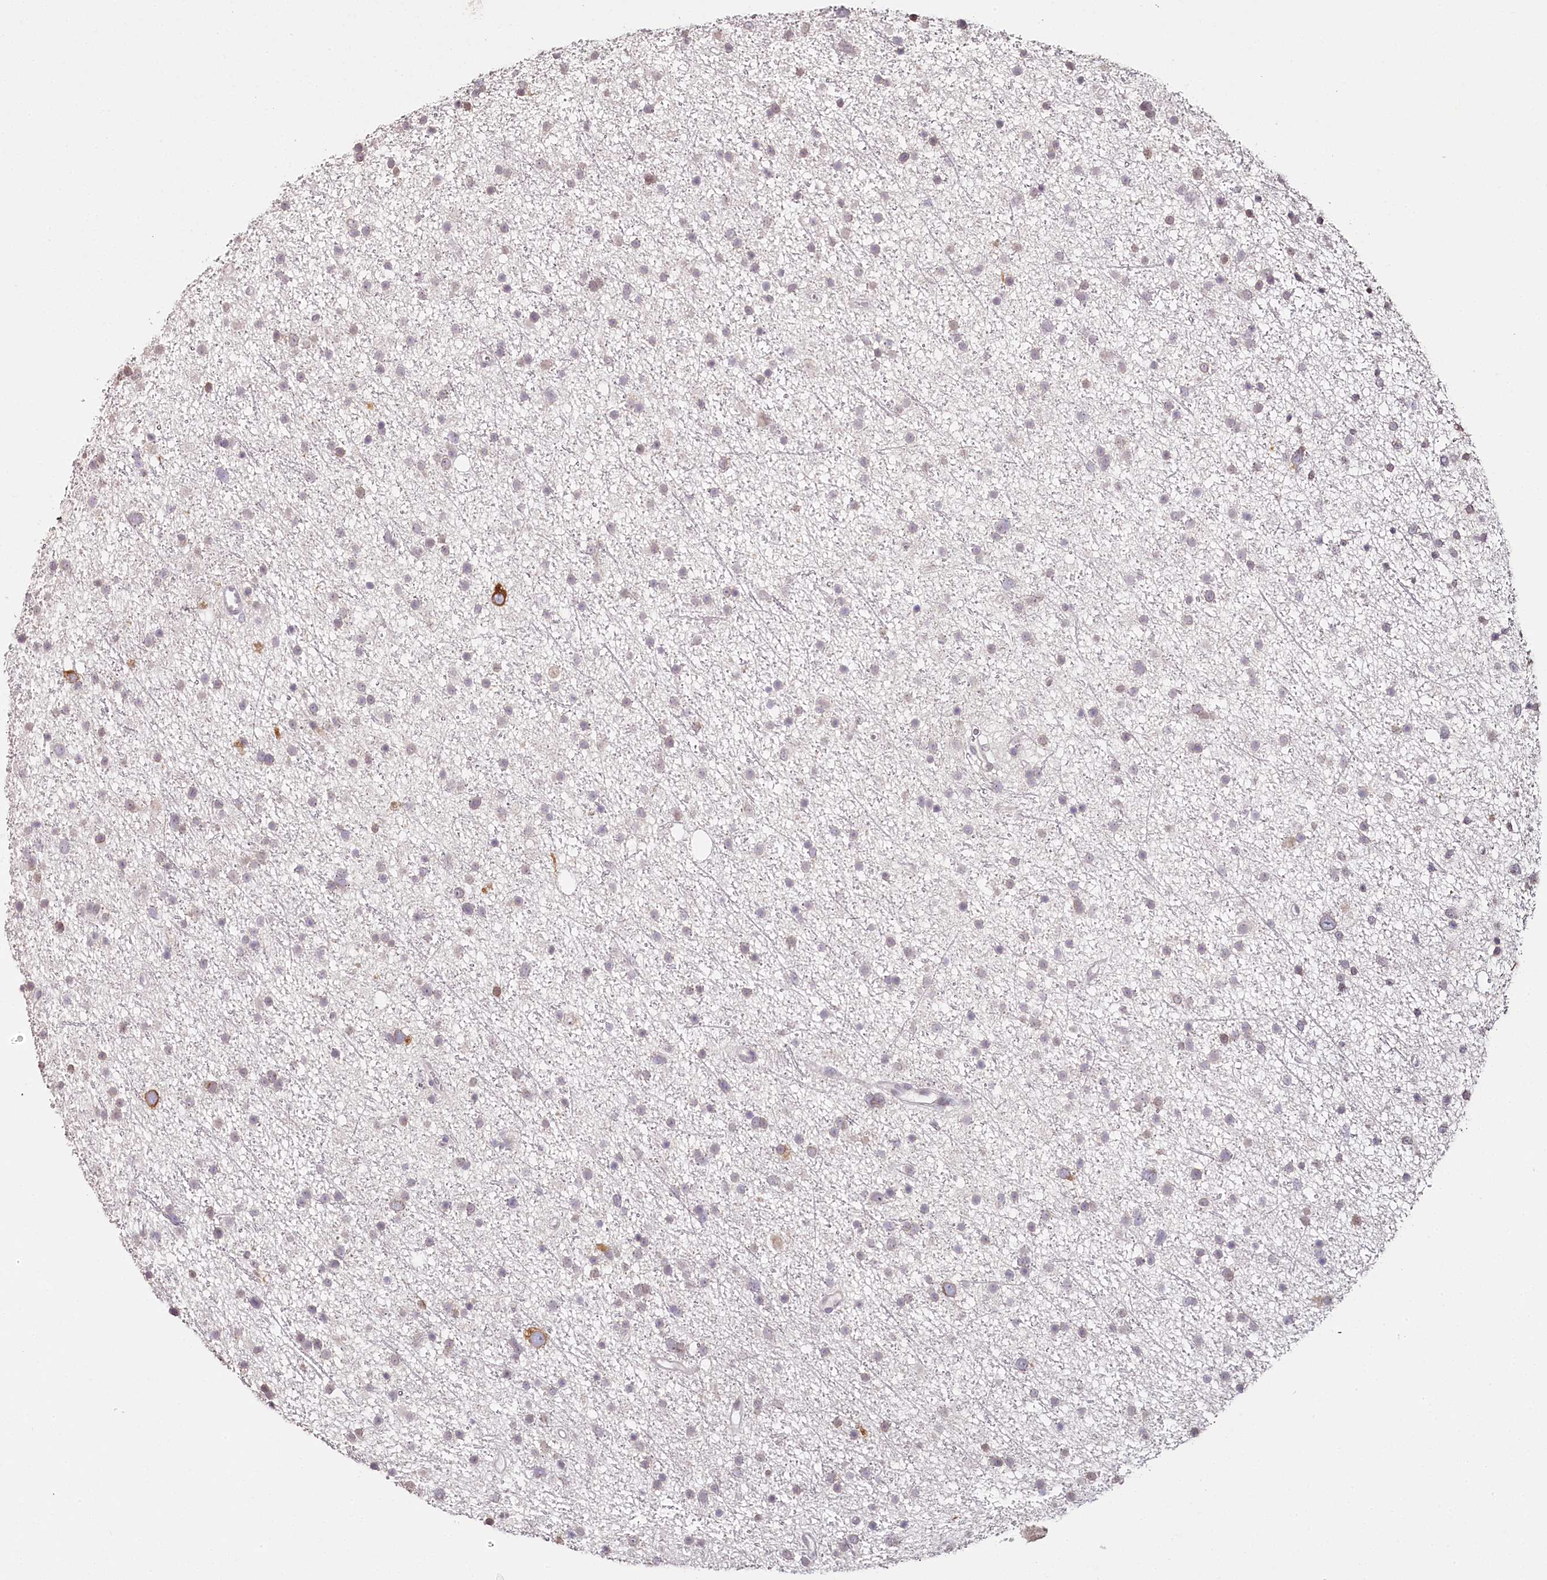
{"staining": {"intensity": "moderate", "quantity": "<25%", "location": "cytoplasmic/membranous"}, "tissue": "glioma", "cell_type": "Tumor cells", "image_type": "cancer", "snomed": [{"axis": "morphology", "description": "Glioma, malignant, Low grade"}, {"axis": "topography", "description": "Cerebral cortex"}], "caption": "IHC (DAB) staining of low-grade glioma (malignant) demonstrates moderate cytoplasmic/membranous protein expression in approximately <25% of tumor cells.", "gene": "HPD", "patient": {"sex": "female", "age": 39}}